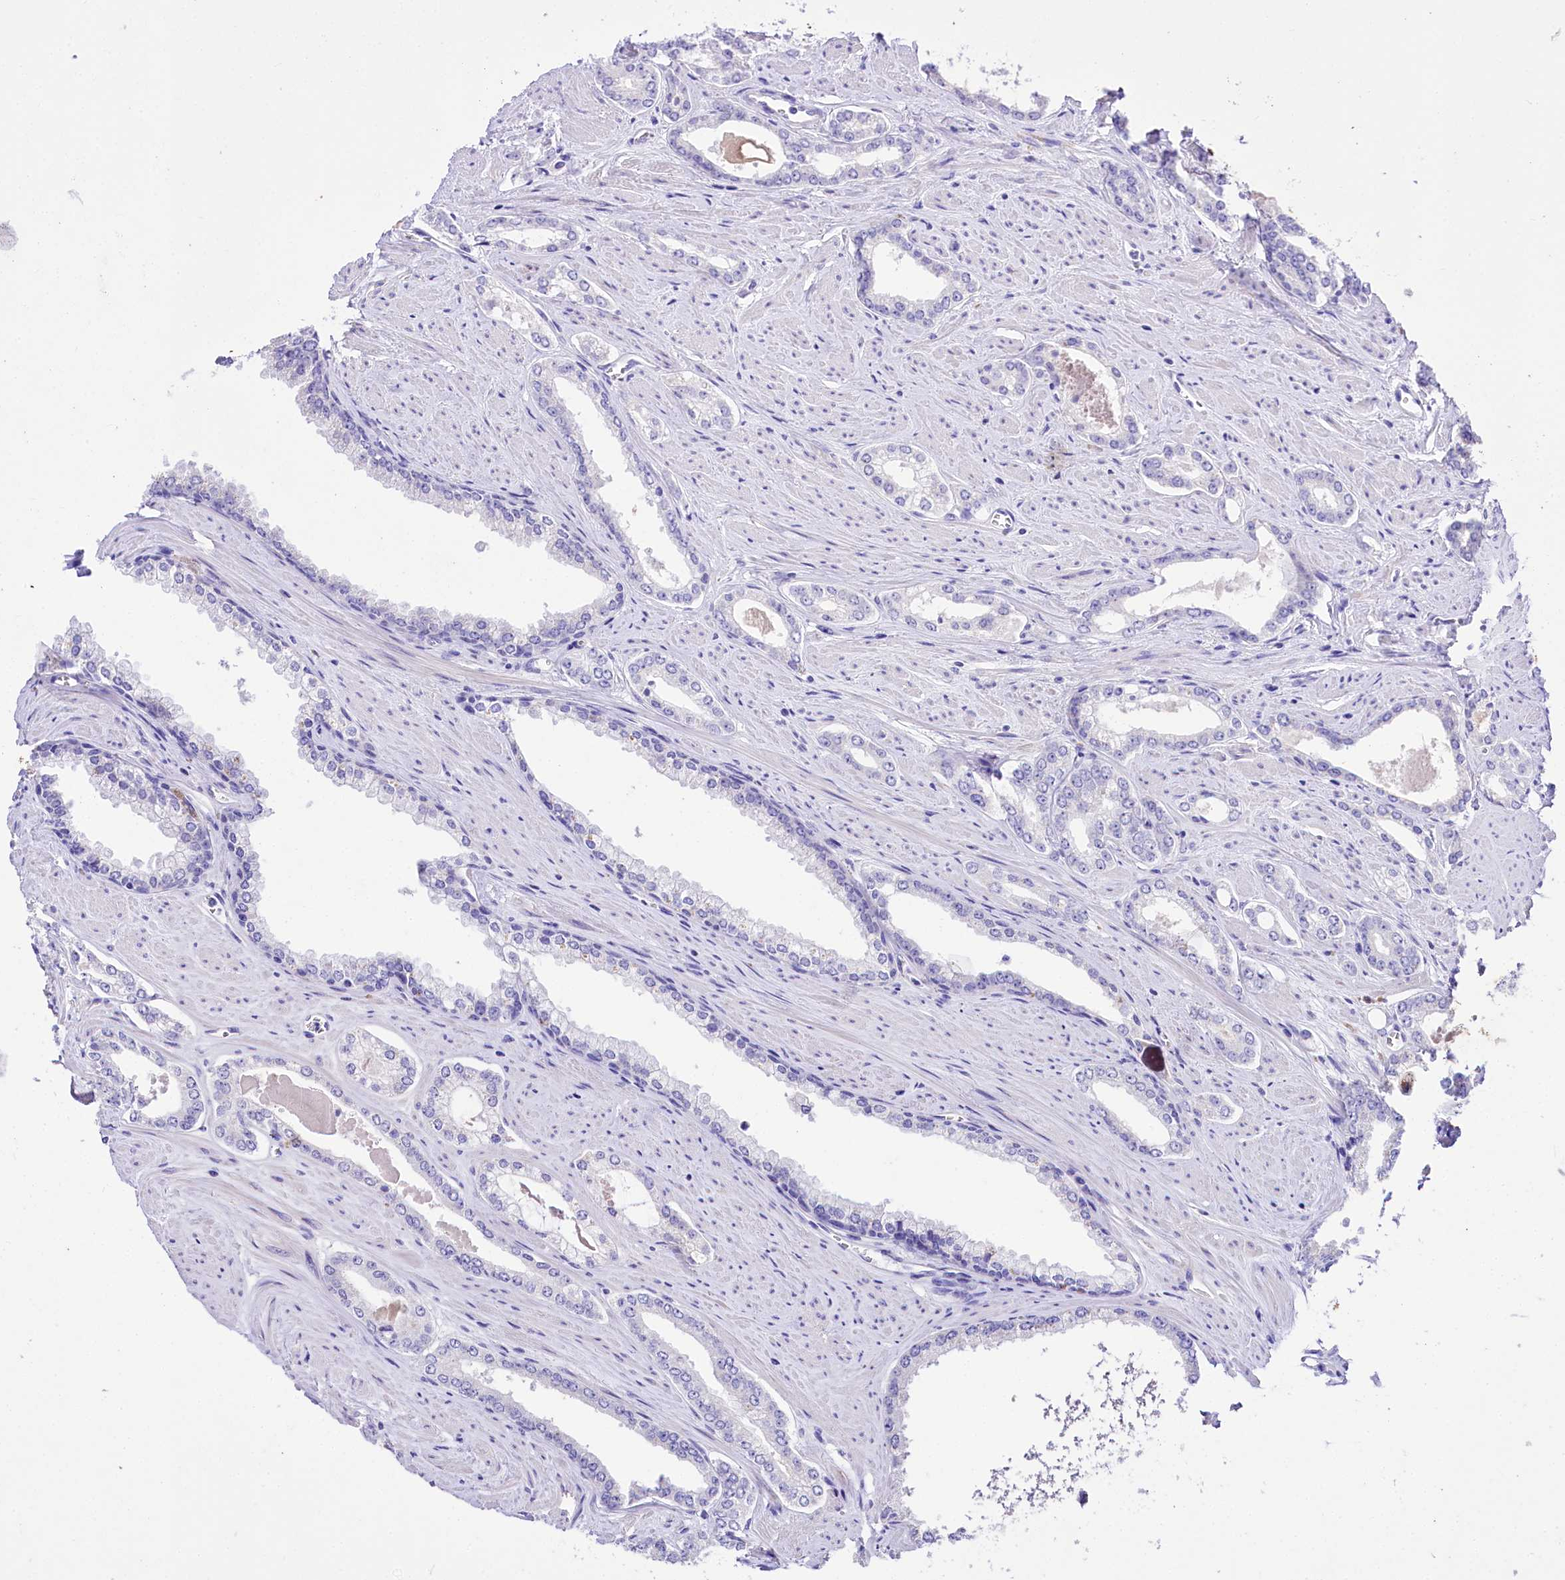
{"staining": {"intensity": "negative", "quantity": "none", "location": "none"}, "tissue": "prostate cancer", "cell_type": "Tumor cells", "image_type": "cancer", "snomed": [{"axis": "morphology", "description": "Adenocarcinoma, Low grade"}, {"axis": "topography", "description": "Prostate and seminal vesicle, NOS"}], "caption": "DAB immunohistochemical staining of adenocarcinoma (low-grade) (prostate) shows no significant positivity in tumor cells. (DAB (3,3'-diaminobenzidine) IHC visualized using brightfield microscopy, high magnification).", "gene": "A2ML1", "patient": {"sex": "male", "age": 60}}